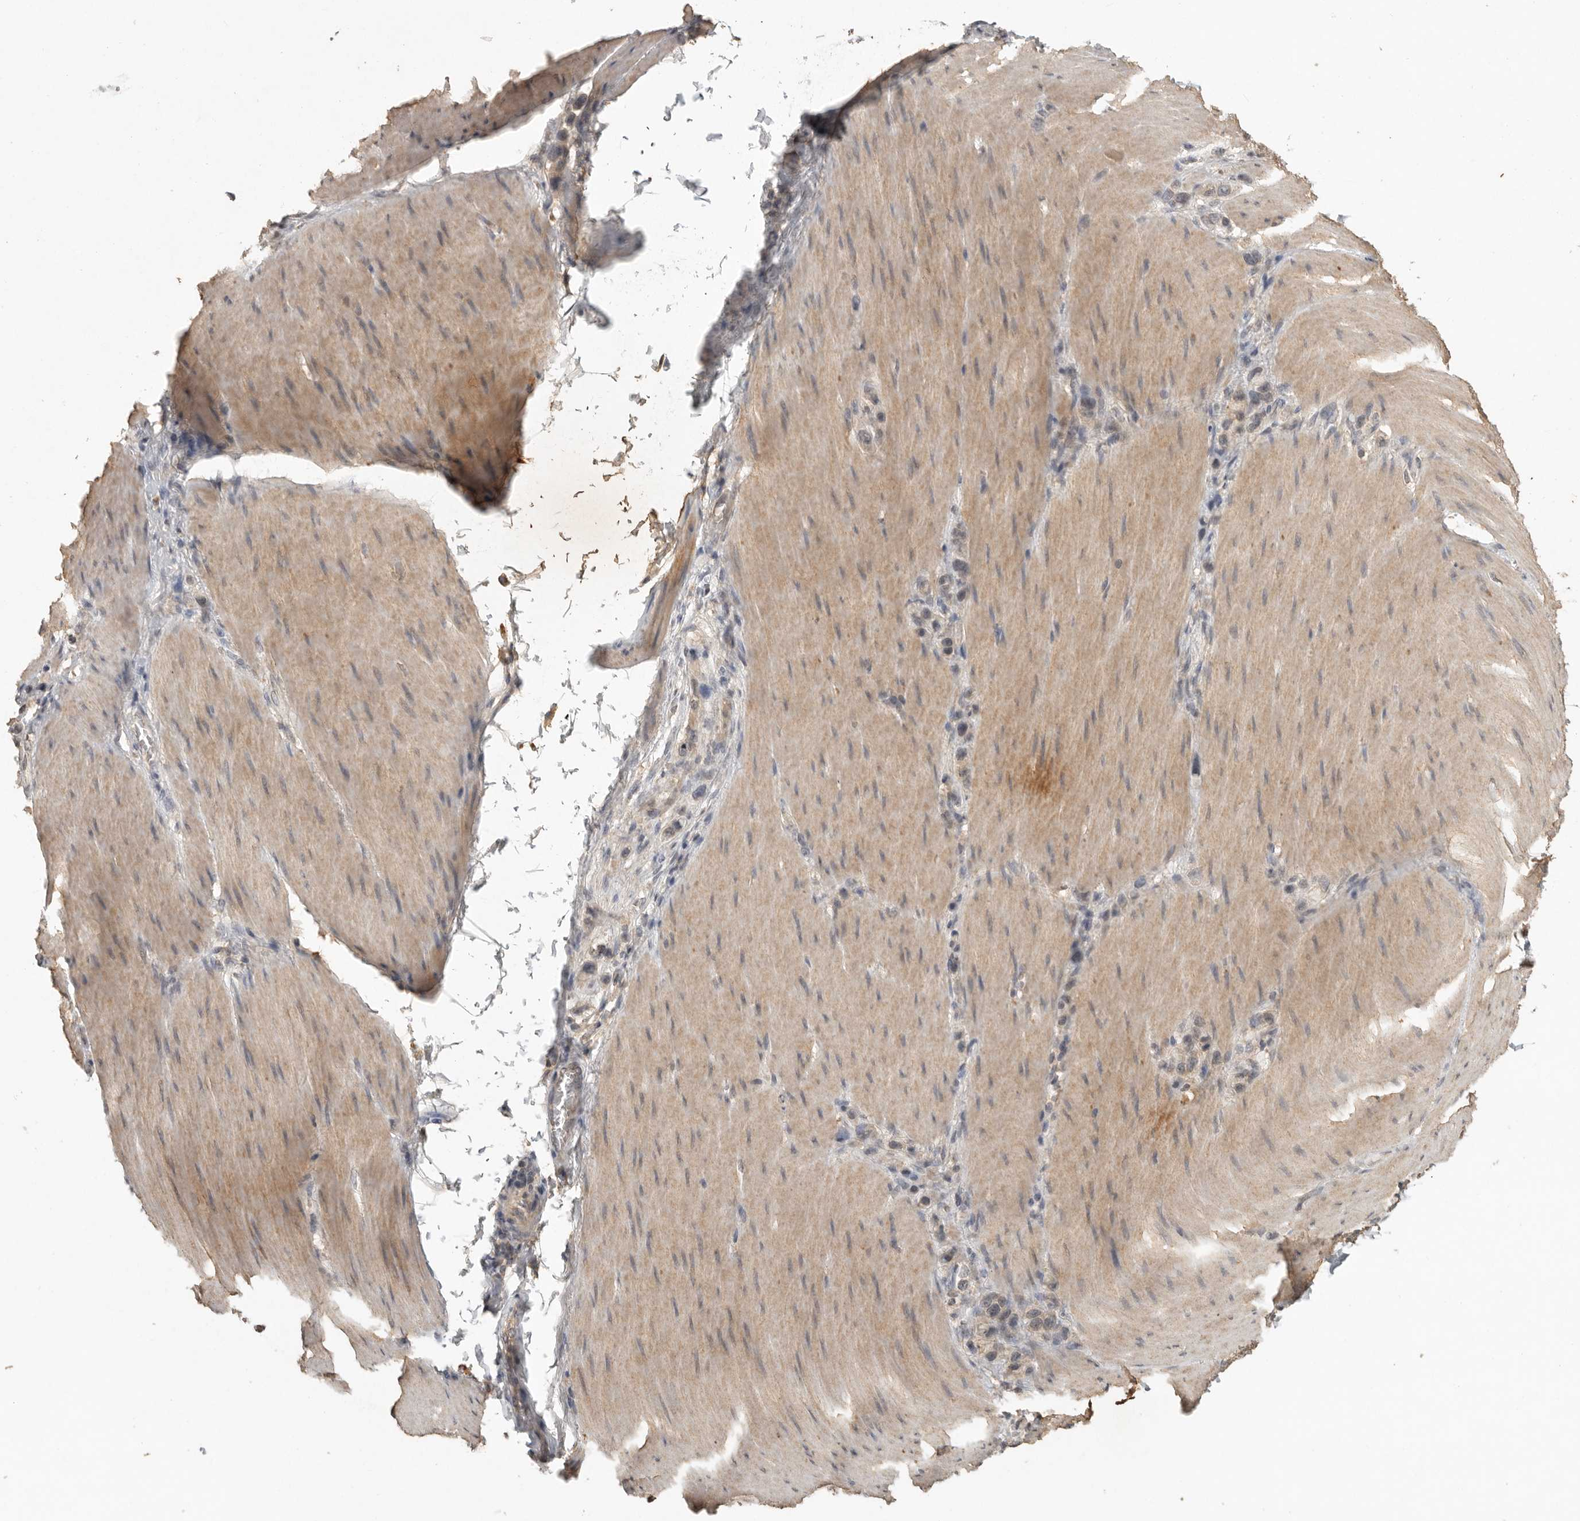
{"staining": {"intensity": "negative", "quantity": "none", "location": "none"}, "tissue": "stomach cancer", "cell_type": "Tumor cells", "image_type": "cancer", "snomed": [{"axis": "morphology", "description": "Adenocarcinoma, NOS"}, {"axis": "topography", "description": "Stomach"}], "caption": "This is an immunohistochemistry micrograph of adenocarcinoma (stomach). There is no staining in tumor cells.", "gene": "ADAMTS4", "patient": {"sex": "female", "age": 65}}